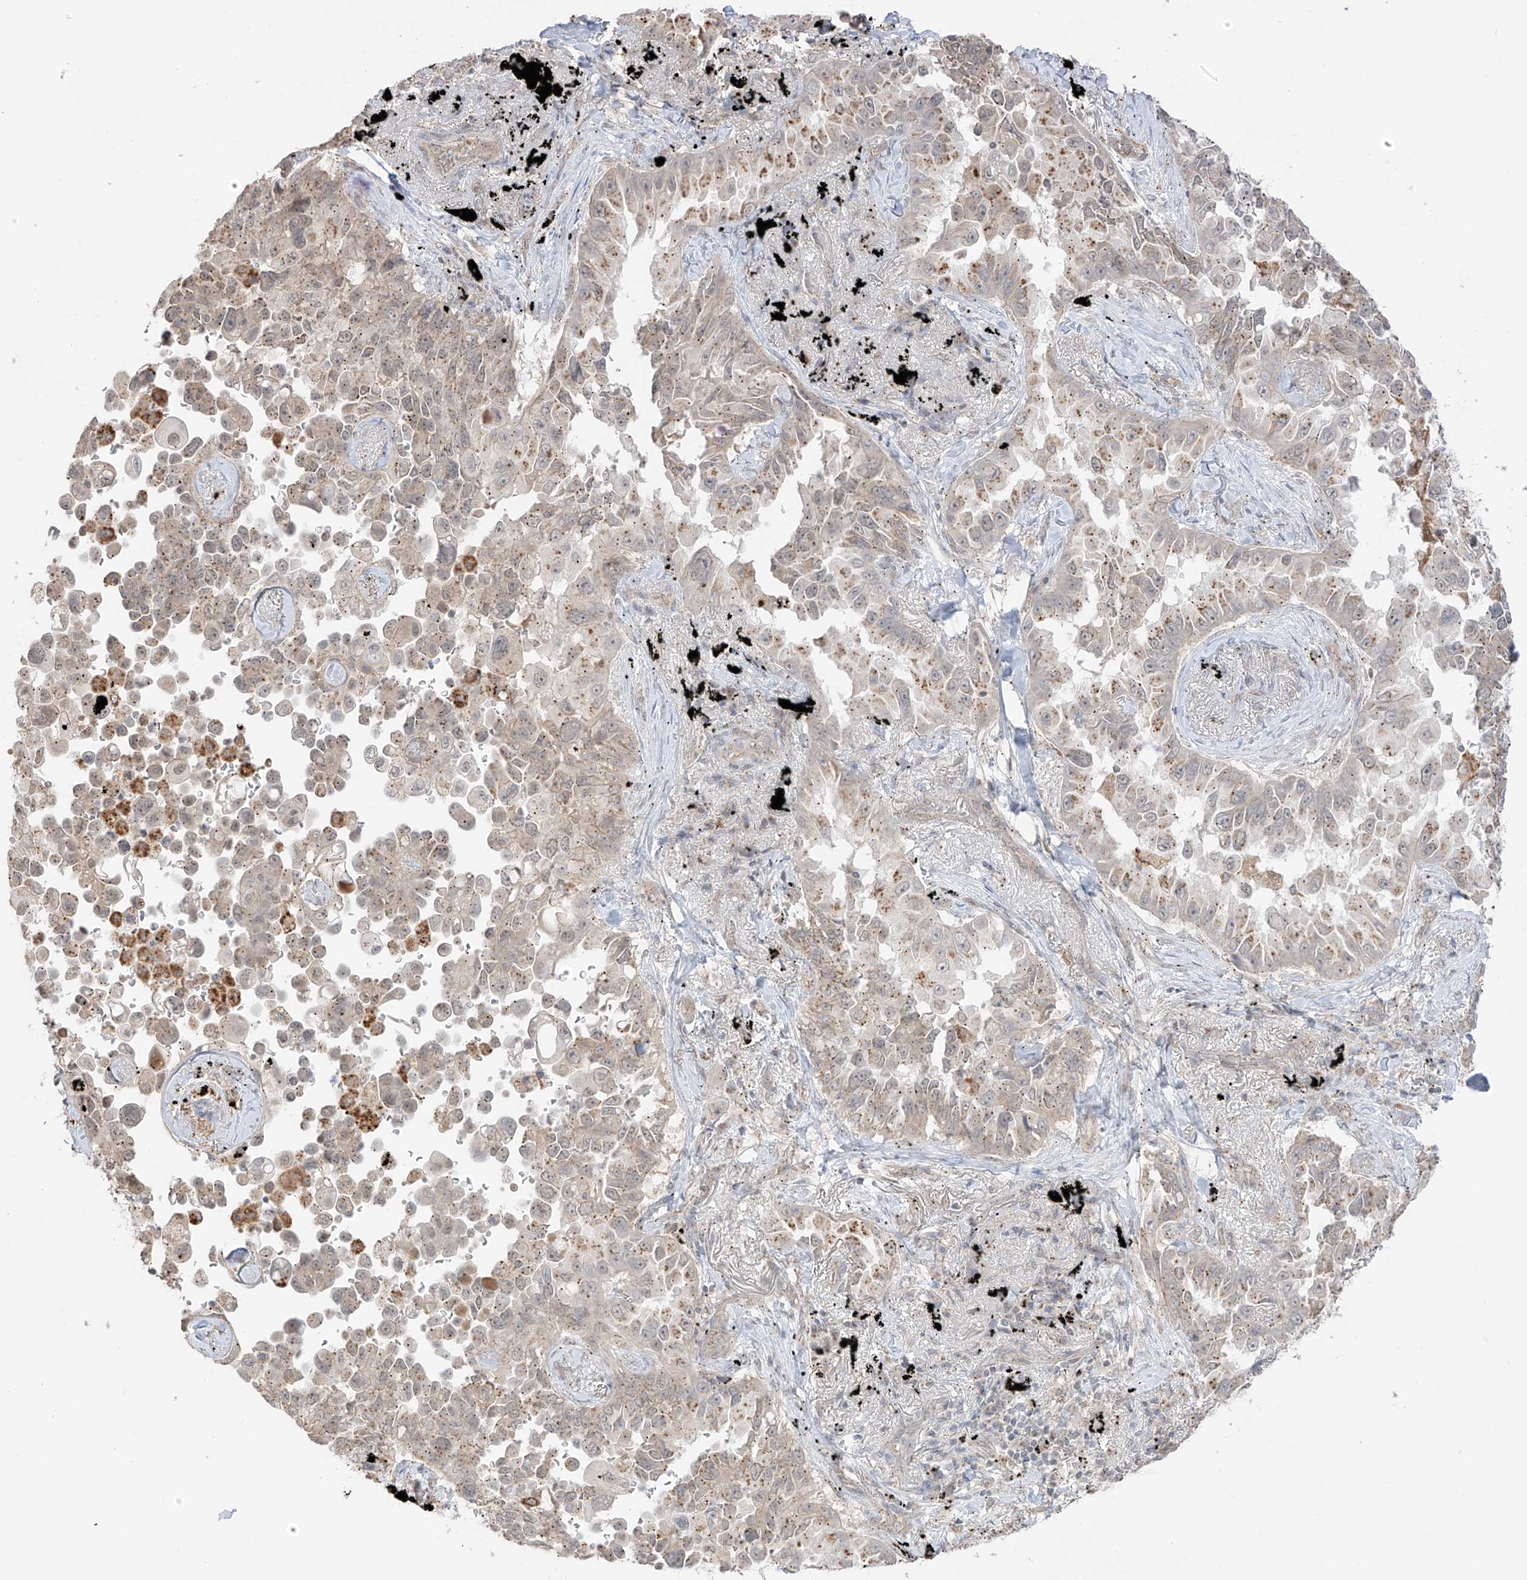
{"staining": {"intensity": "moderate", "quantity": "25%-75%", "location": "cytoplasmic/membranous"}, "tissue": "lung cancer", "cell_type": "Tumor cells", "image_type": "cancer", "snomed": [{"axis": "morphology", "description": "Adenocarcinoma, NOS"}, {"axis": "topography", "description": "Lung"}], "caption": "Lung cancer stained for a protein (brown) displays moderate cytoplasmic/membranous positive positivity in about 25%-75% of tumor cells.", "gene": "N4BP3", "patient": {"sex": "female", "age": 67}}